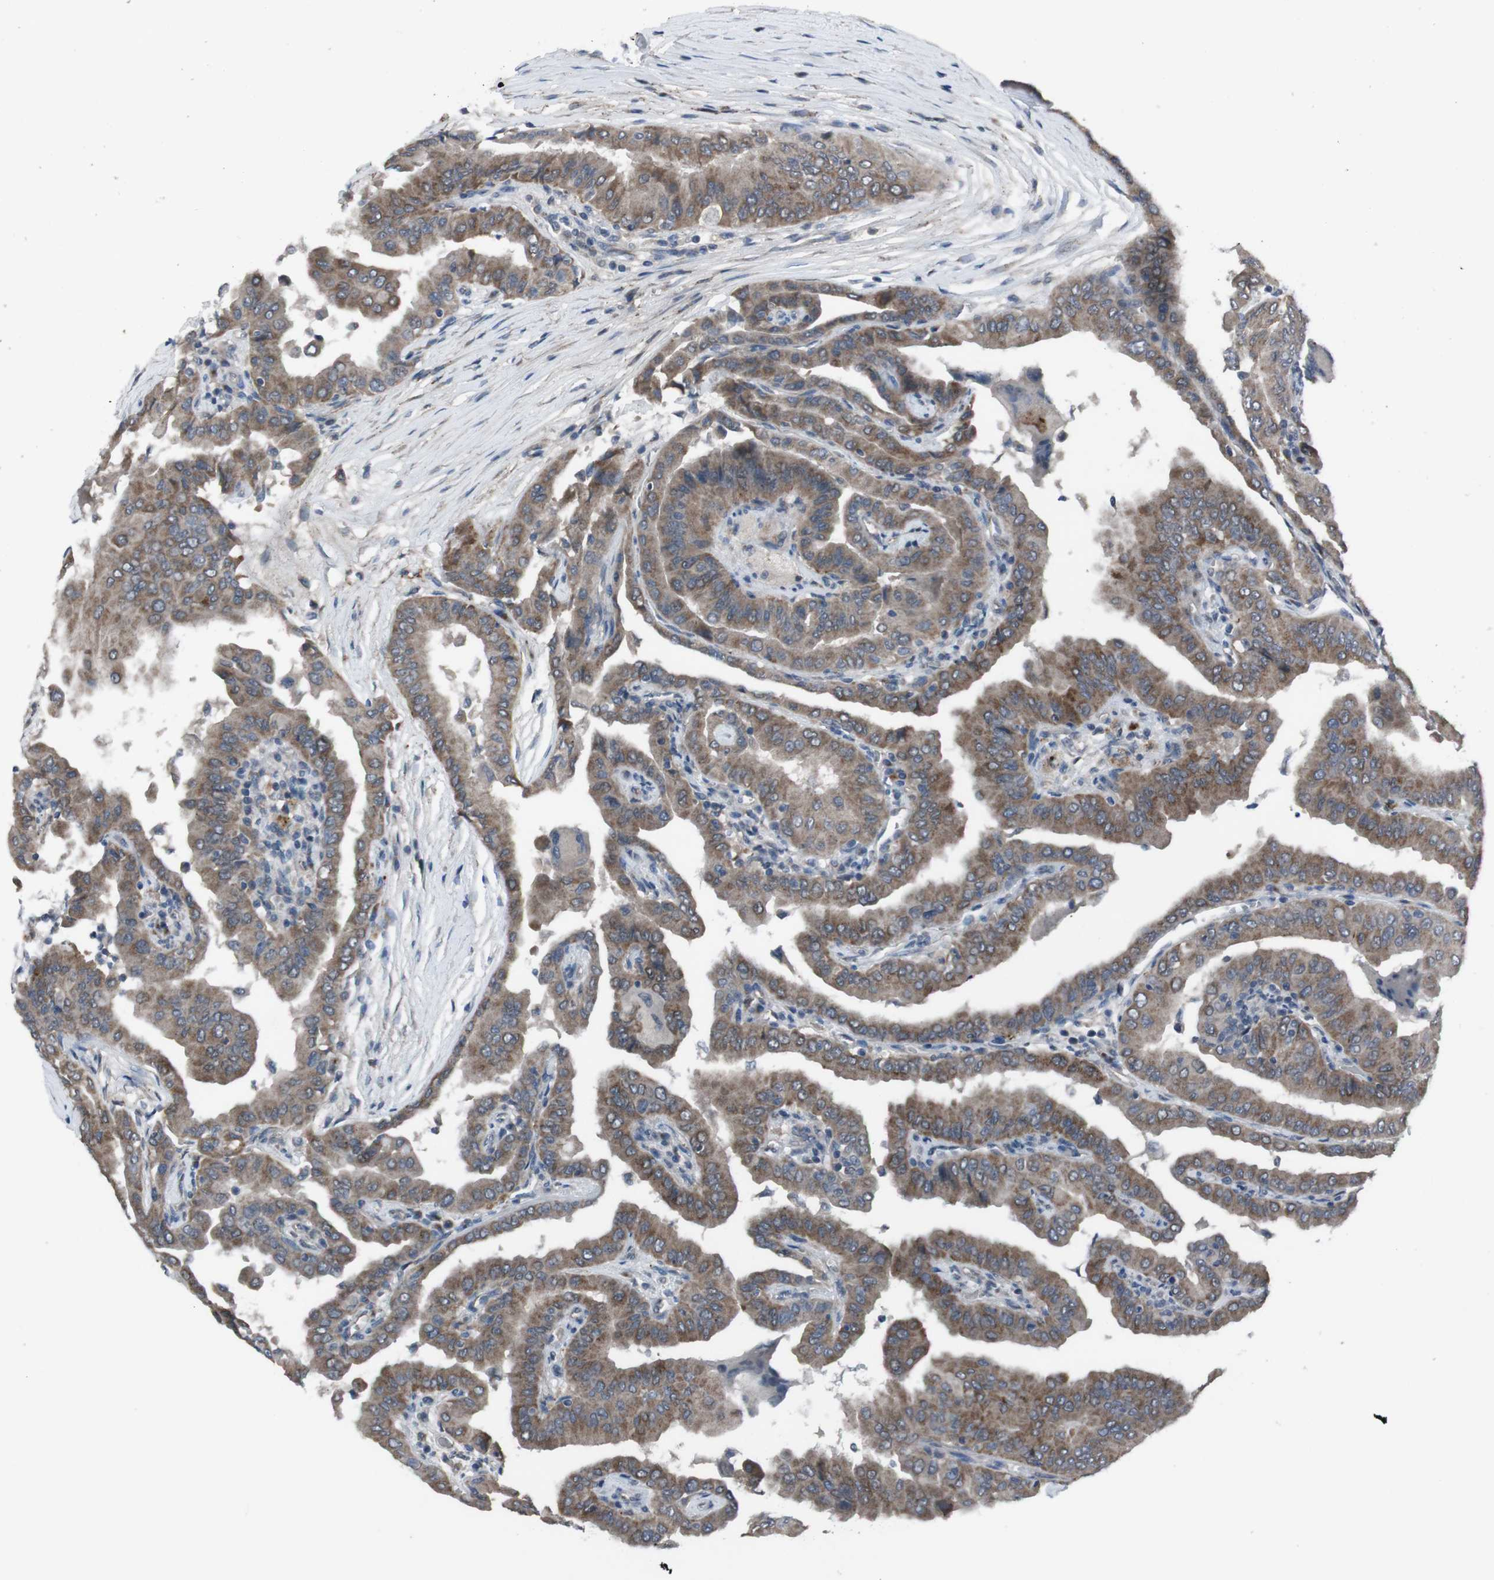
{"staining": {"intensity": "moderate", "quantity": ">75%", "location": "cytoplasmic/membranous"}, "tissue": "thyroid cancer", "cell_type": "Tumor cells", "image_type": "cancer", "snomed": [{"axis": "morphology", "description": "Papillary adenocarcinoma, NOS"}, {"axis": "topography", "description": "Thyroid gland"}], "caption": "An immunohistochemistry photomicrograph of neoplastic tissue is shown. Protein staining in brown labels moderate cytoplasmic/membranous positivity in papillary adenocarcinoma (thyroid) within tumor cells.", "gene": "EFNA5", "patient": {"sex": "male", "age": 33}}